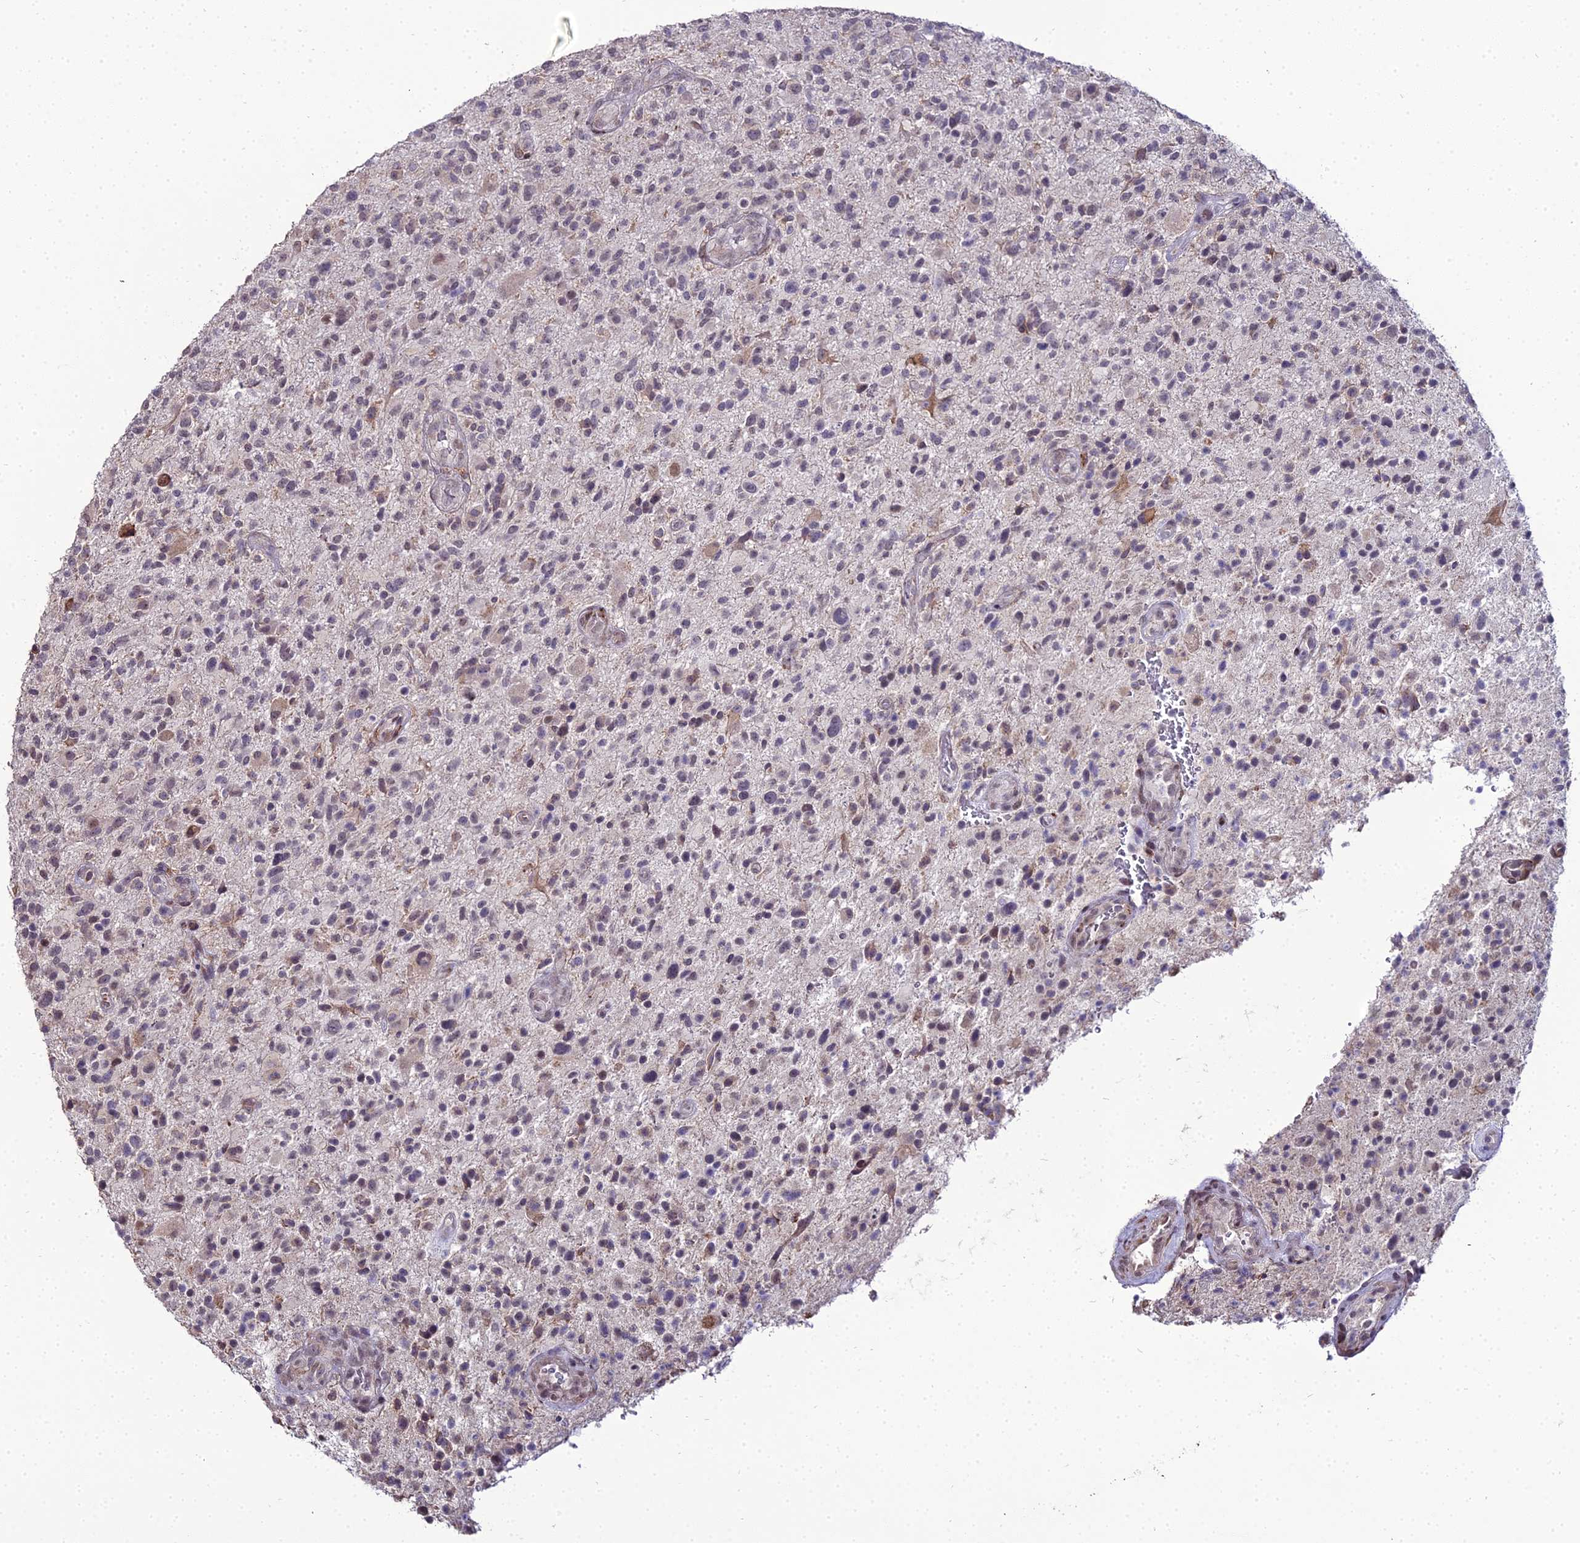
{"staining": {"intensity": "negative", "quantity": "none", "location": "none"}, "tissue": "glioma", "cell_type": "Tumor cells", "image_type": "cancer", "snomed": [{"axis": "morphology", "description": "Glioma, malignant, High grade"}, {"axis": "topography", "description": "Brain"}], "caption": "The image shows no significant positivity in tumor cells of glioma.", "gene": "TROAP", "patient": {"sex": "male", "age": 47}}